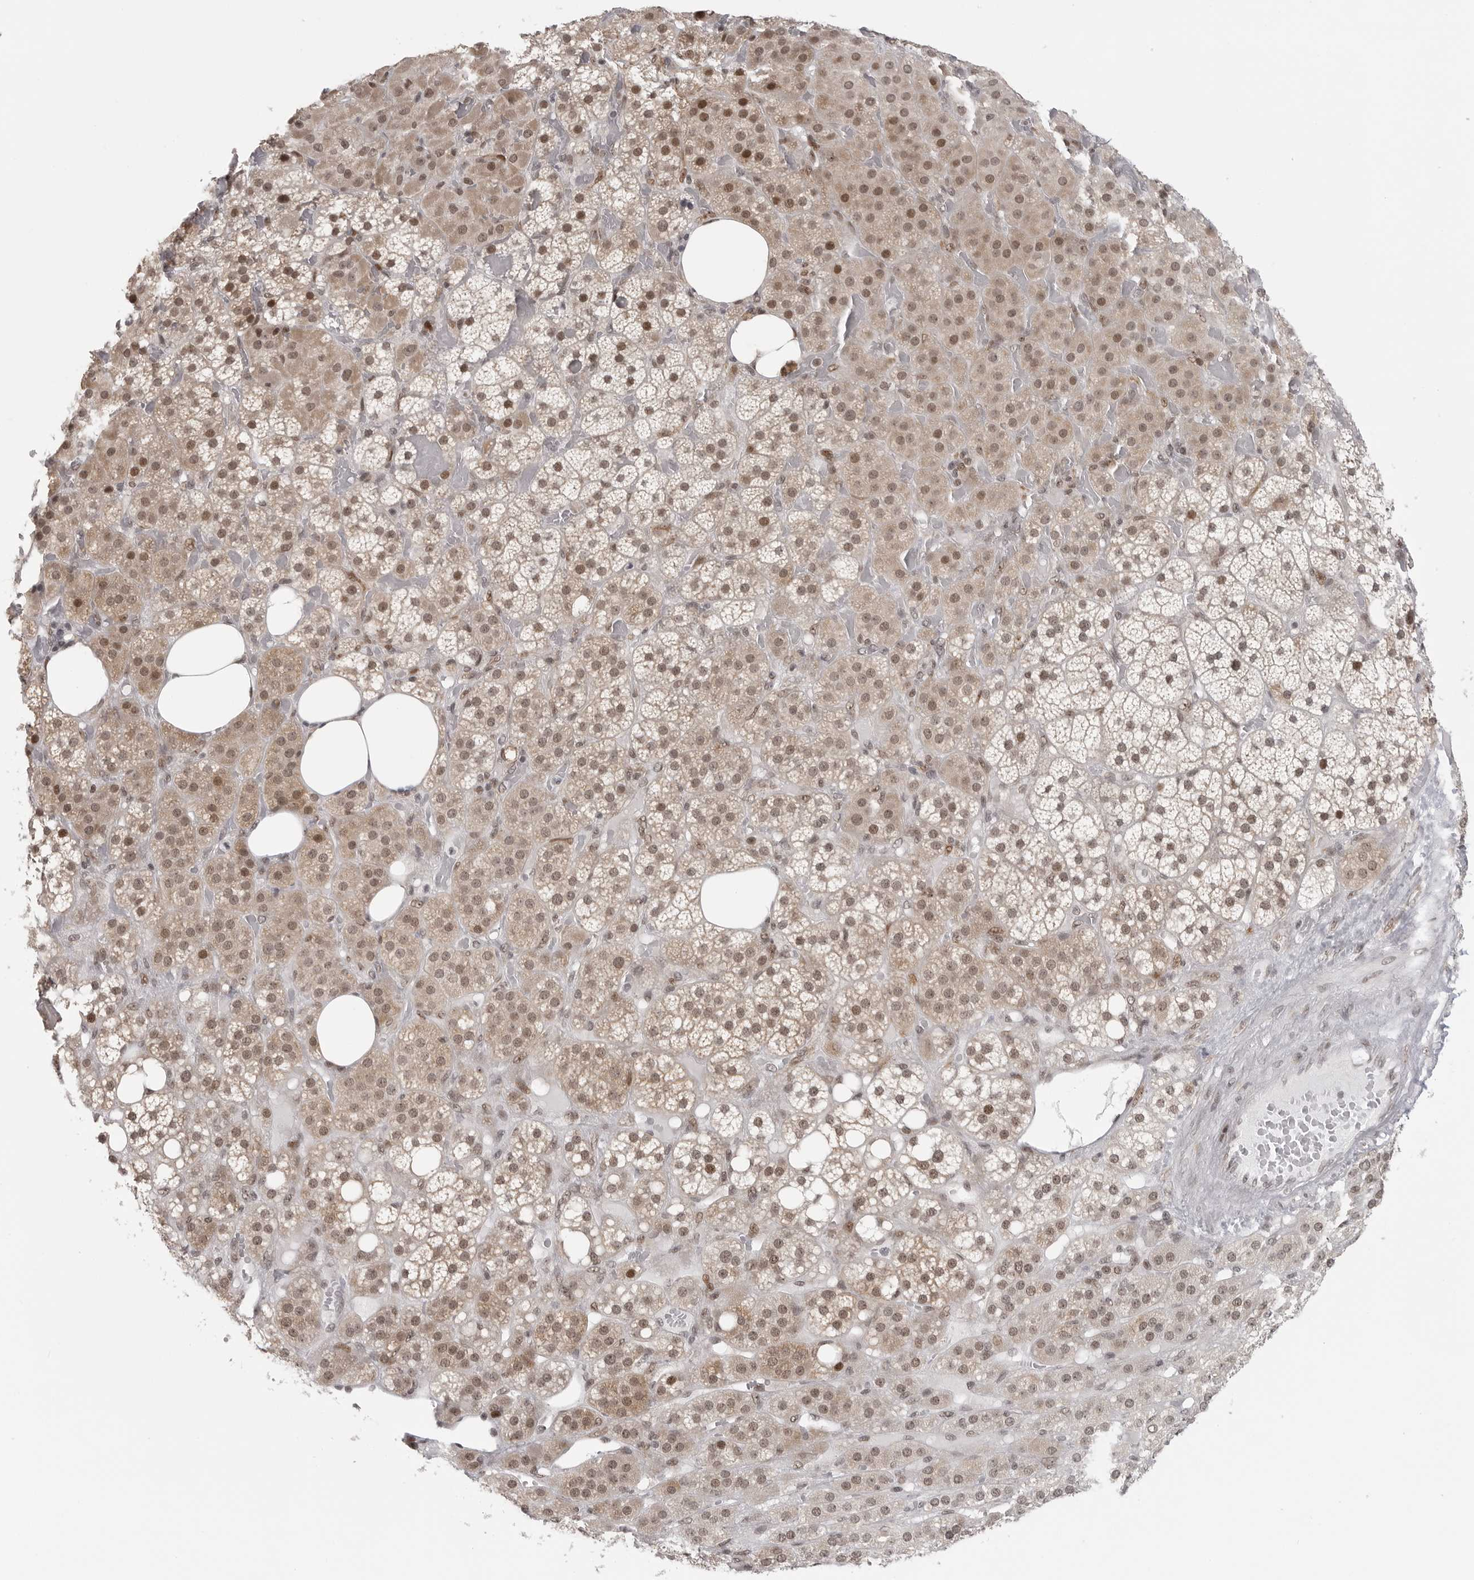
{"staining": {"intensity": "moderate", "quantity": ">75%", "location": "cytoplasmic/membranous,nuclear"}, "tissue": "adrenal gland", "cell_type": "Glandular cells", "image_type": "normal", "snomed": [{"axis": "morphology", "description": "Normal tissue, NOS"}, {"axis": "topography", "description": "Adrenal gland"}], "caption": "IHC of normal adrenal gland displays medium levels of moderate cytoplasmic/membranous,nuclear positivity in approximately >75% of glandular cells. Using DAB (brown) and hematoxylin (blue) stains, captured at high magnification using brightfield microscopy.", "gene": "PRDM10", "patient": {"sex": "female", "age": 59}}